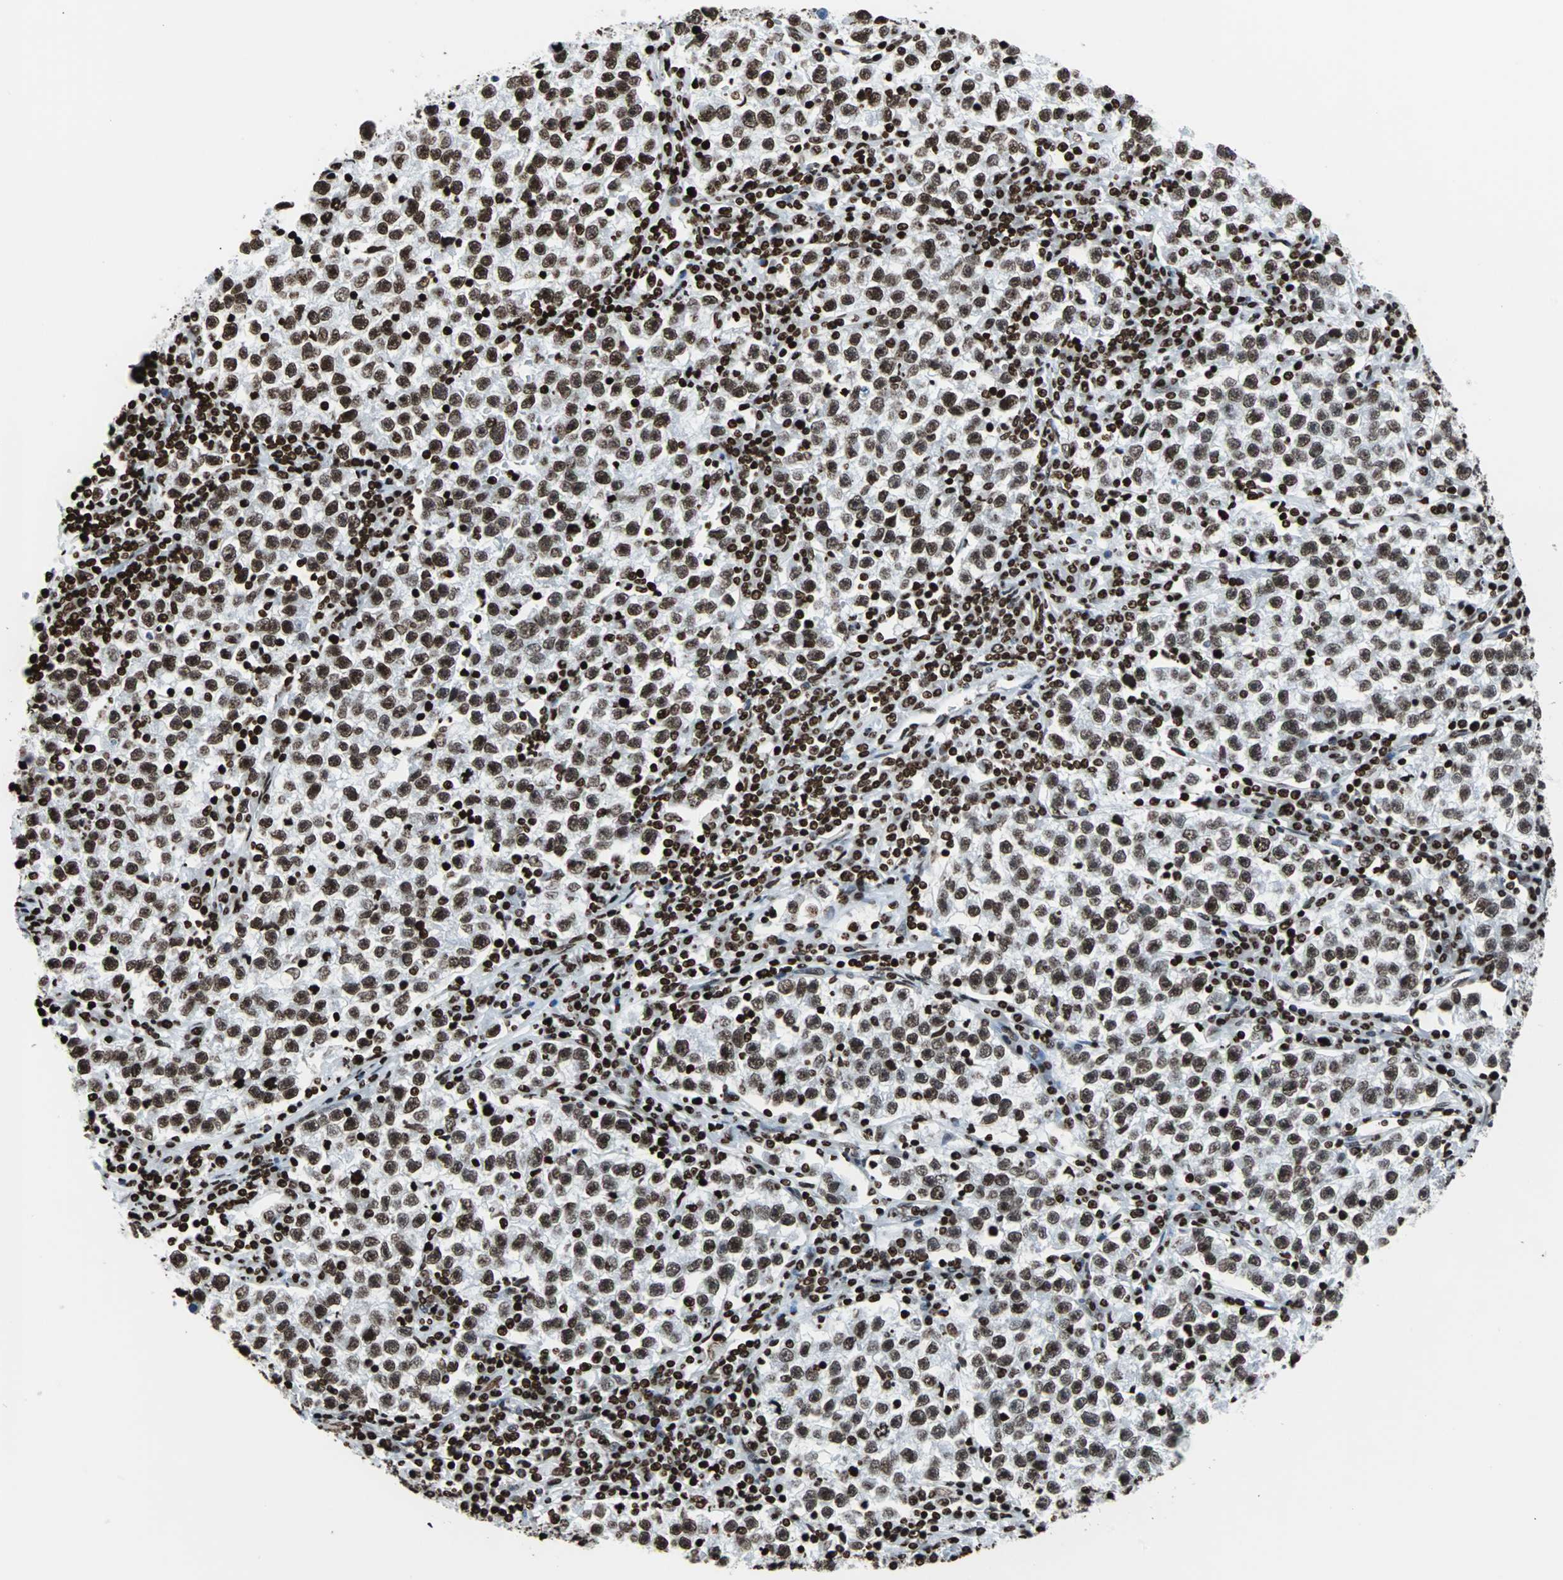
{"staining": {"intensity": "strong", "quantity": ">75%", "location": "nuclear"}, "tissue": "testis cancer", "cell_type": "Tumor cells", "image_type": "cancer", "snomed": [{"axis": "morphology", "description": "Seminoma, NOS"}, {"axis": "topography", "description": "Testis"}], "caption": "A micrograph of testis seminoma stained for a protein shows strong nuclear brown staining in tumor cells. (DAB (3,3'-diaminobenzidine) IHC, brown staining for protein, blue staining for nuclei).", "gene": "H2BC18", "patient": {"sex": "male", "age": 22}}